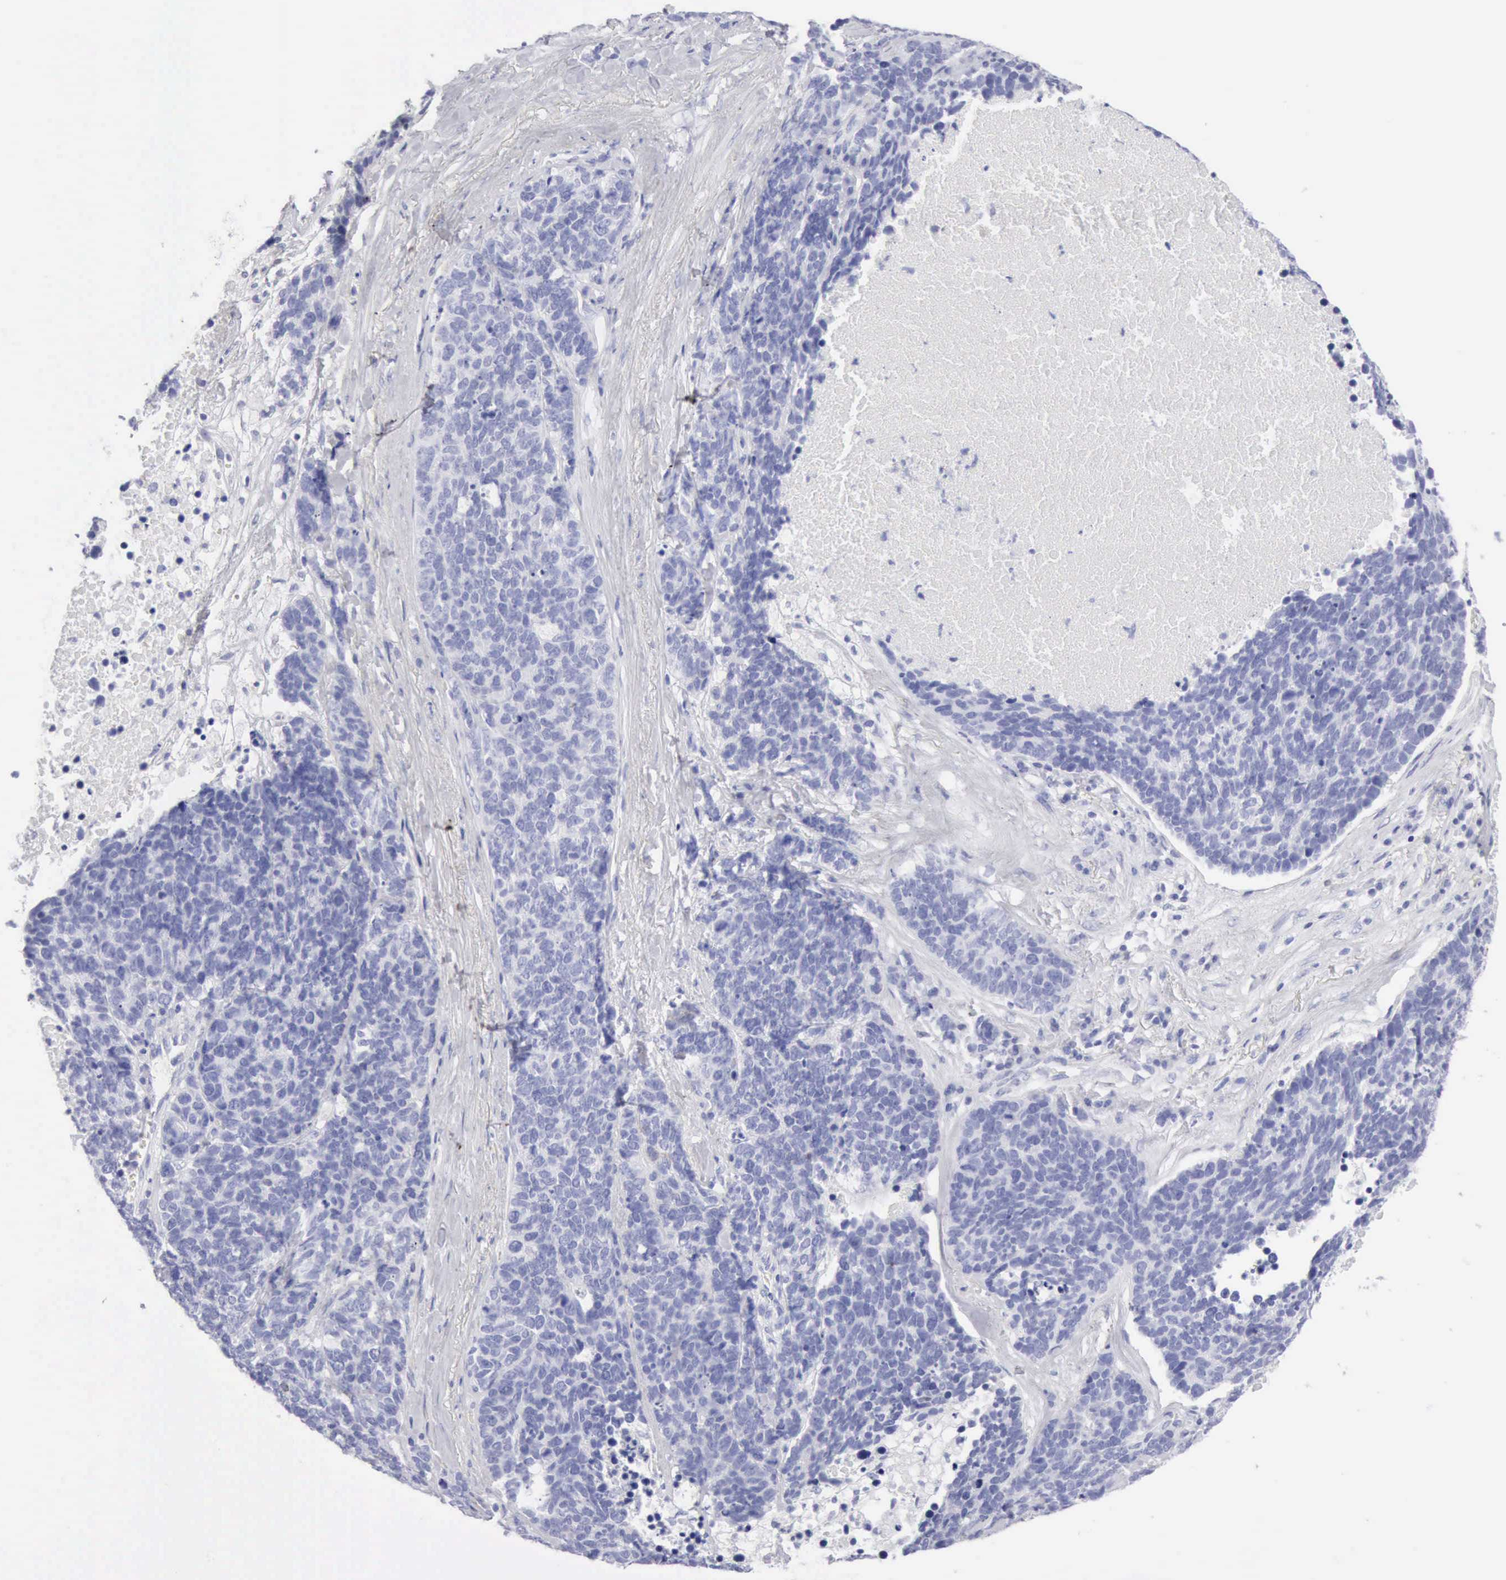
{"staining": {"intensity": "negative", "quantity": "none", "location": "none"}, "tissue": "lung cancer", "cell_type": "Tumor cells", "image_type": "cancer", "snomed": [{"axis": "morphology", "description": "Neoplasm, malignant, NOS"}, {"axis": "topography", "description": "Lung"}], "caption": "Immunohistochemistry (IHC) image of lung malignant neoplasm stained for a protein (brown), which shows no positivity in tumor cells.", "gene": "KRT5", "patient": {"sex": "female", "age": 75}}